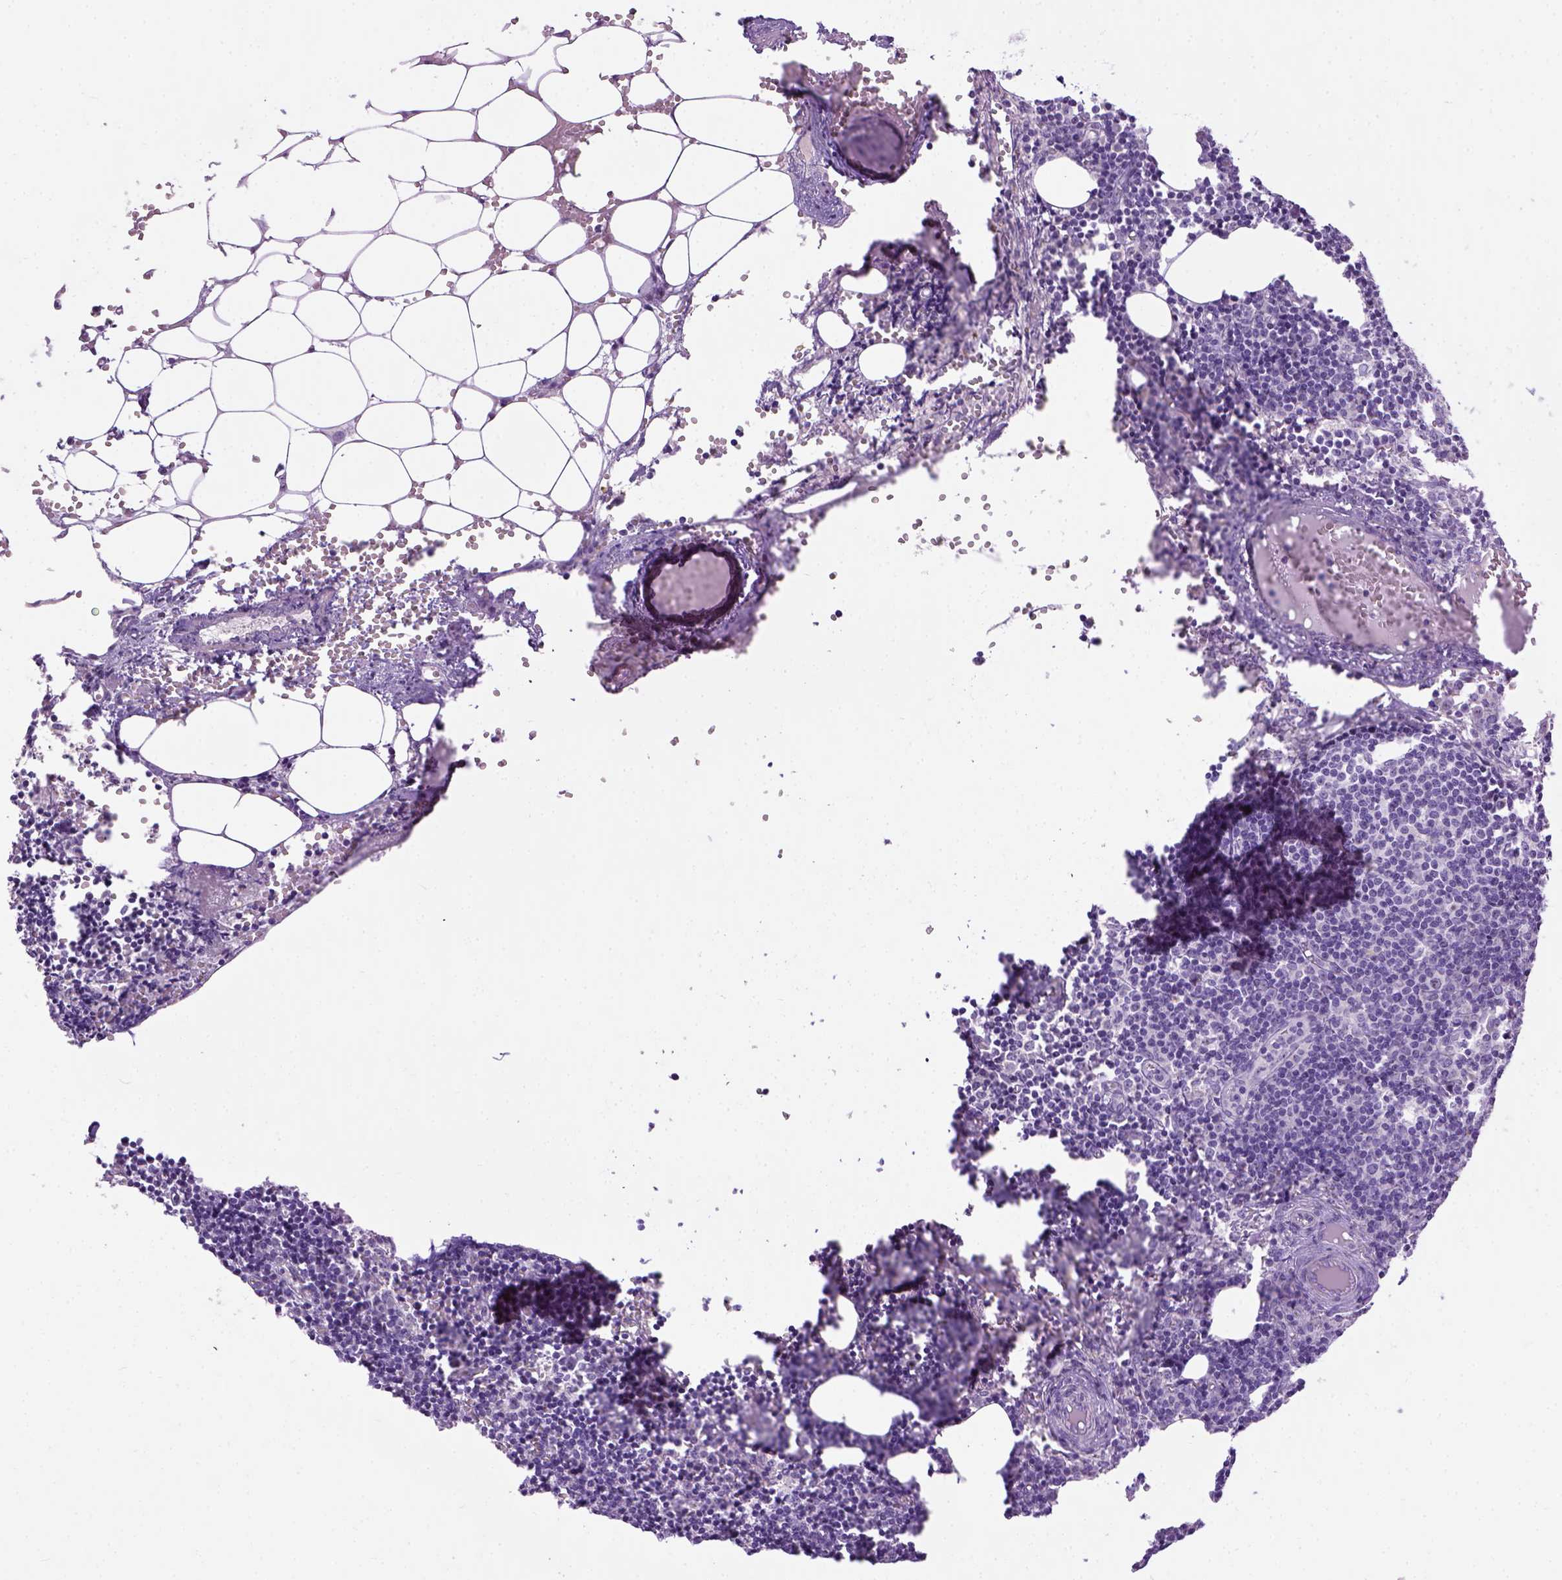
{"staining": {"intensity": "negative", "quantity": "none", "location": "none"}, "tissue": "lymph node", "cell_type": "Non-germinal center cells", "image_type": "normal", "snomed": [{"axis": "morphology", "description": "Normal tissue, NOS"}, {"axis": "topography", "description": "Lymph node"}], "caption": "Human lymph node stained for a protein using immunohistochemistry demonstrates no staining in non-germinal center cells.", "gene": "UTP4", "patient": {"sex": "female", "age": 41}}